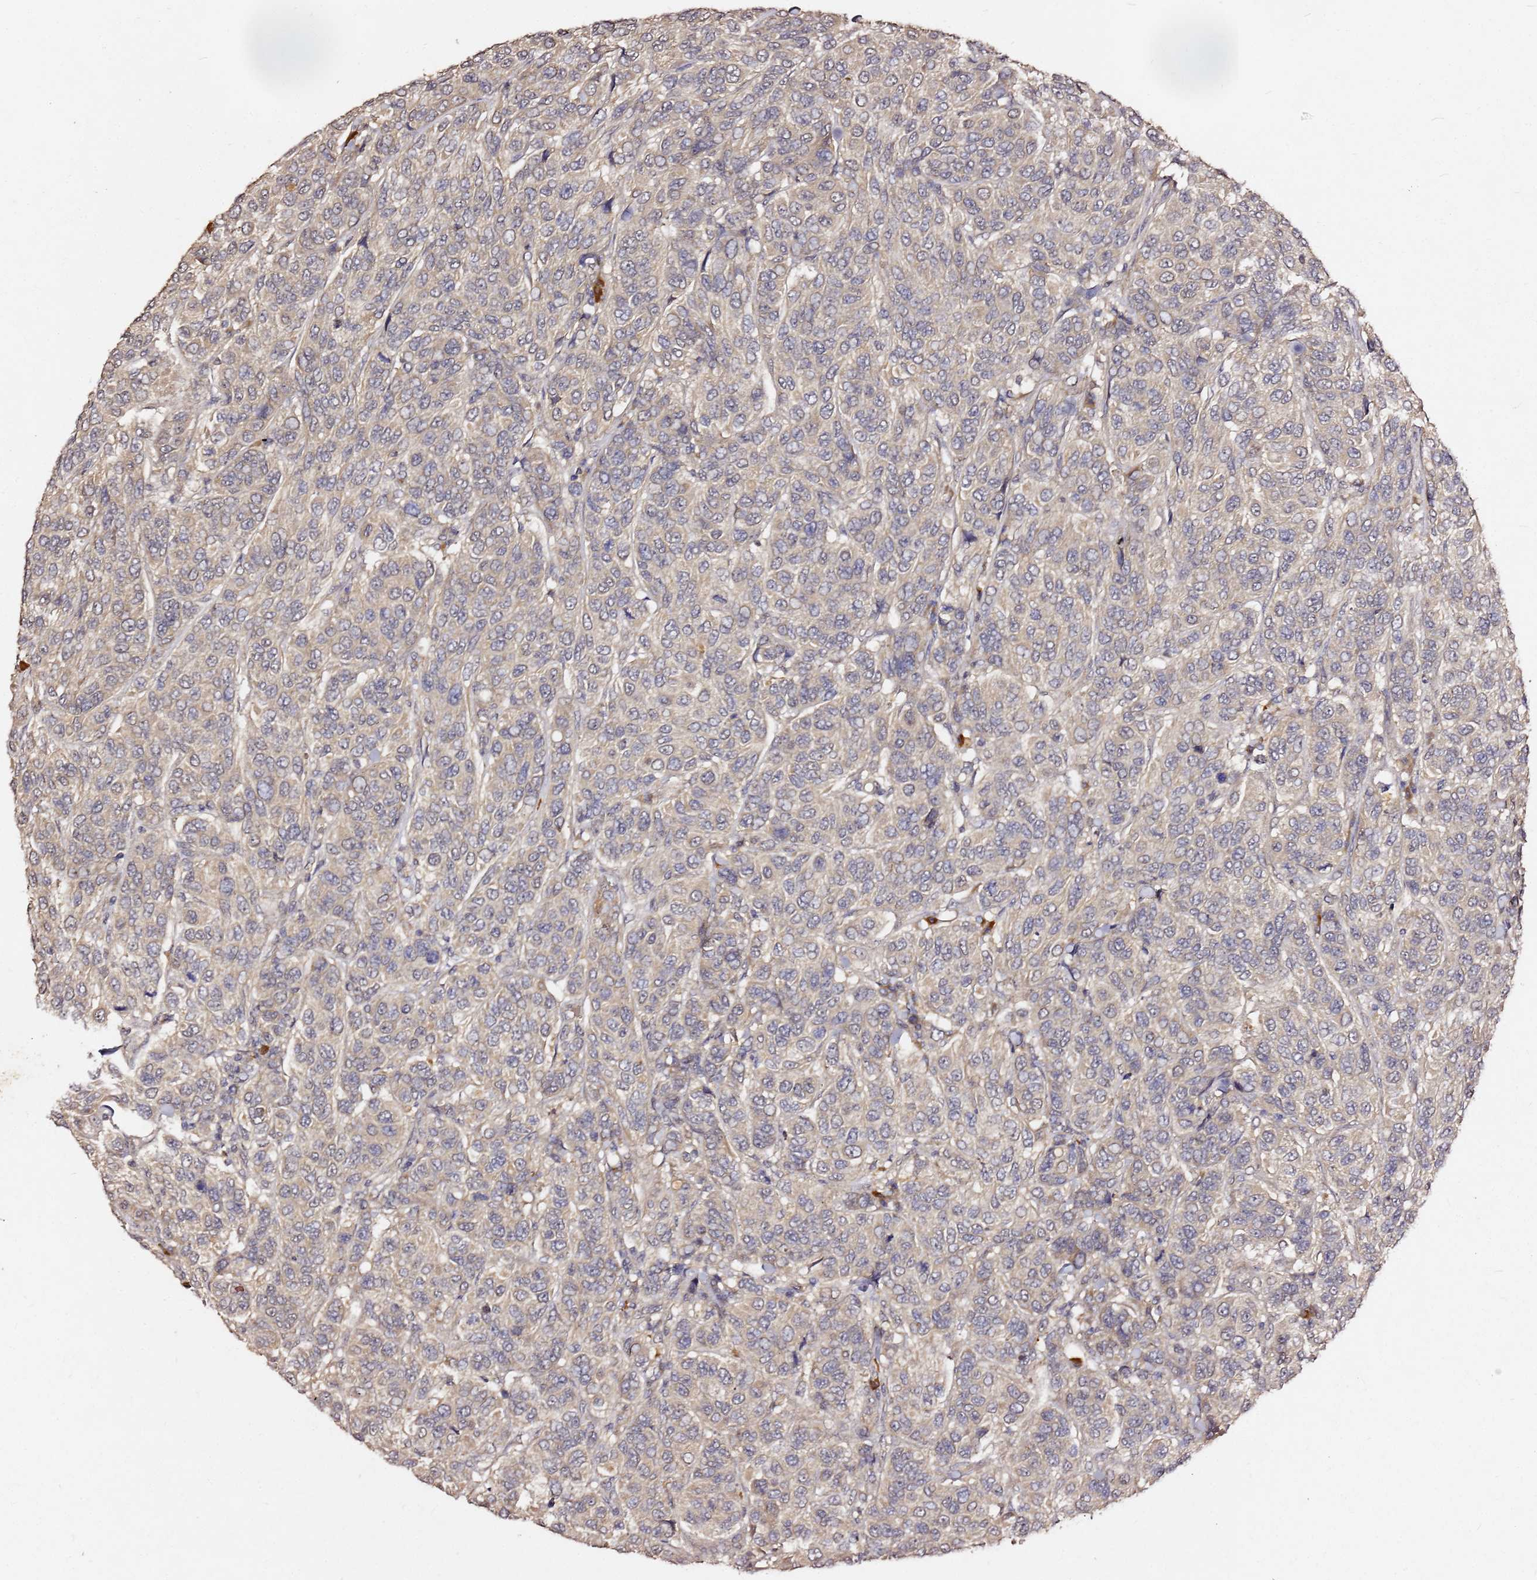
{"staining": {"intensity": "weak", "quantity": "<25%", "location": "cytoplasmic/membranous"}, "tissue": "breast cancer", "cell_type": "Tumor cells", "image_type": "cancer", "snomed": [{"axis": "morphology", "description": "Duct carcinoma"}, {"axis": "topography", "description": "Breast"}], "caption": "This is an IHC micrograph of breast cancer. There is no positivity in tumor cells.", "gene": "C6orf136", "patient": {"sex": "female", "age": 55}}